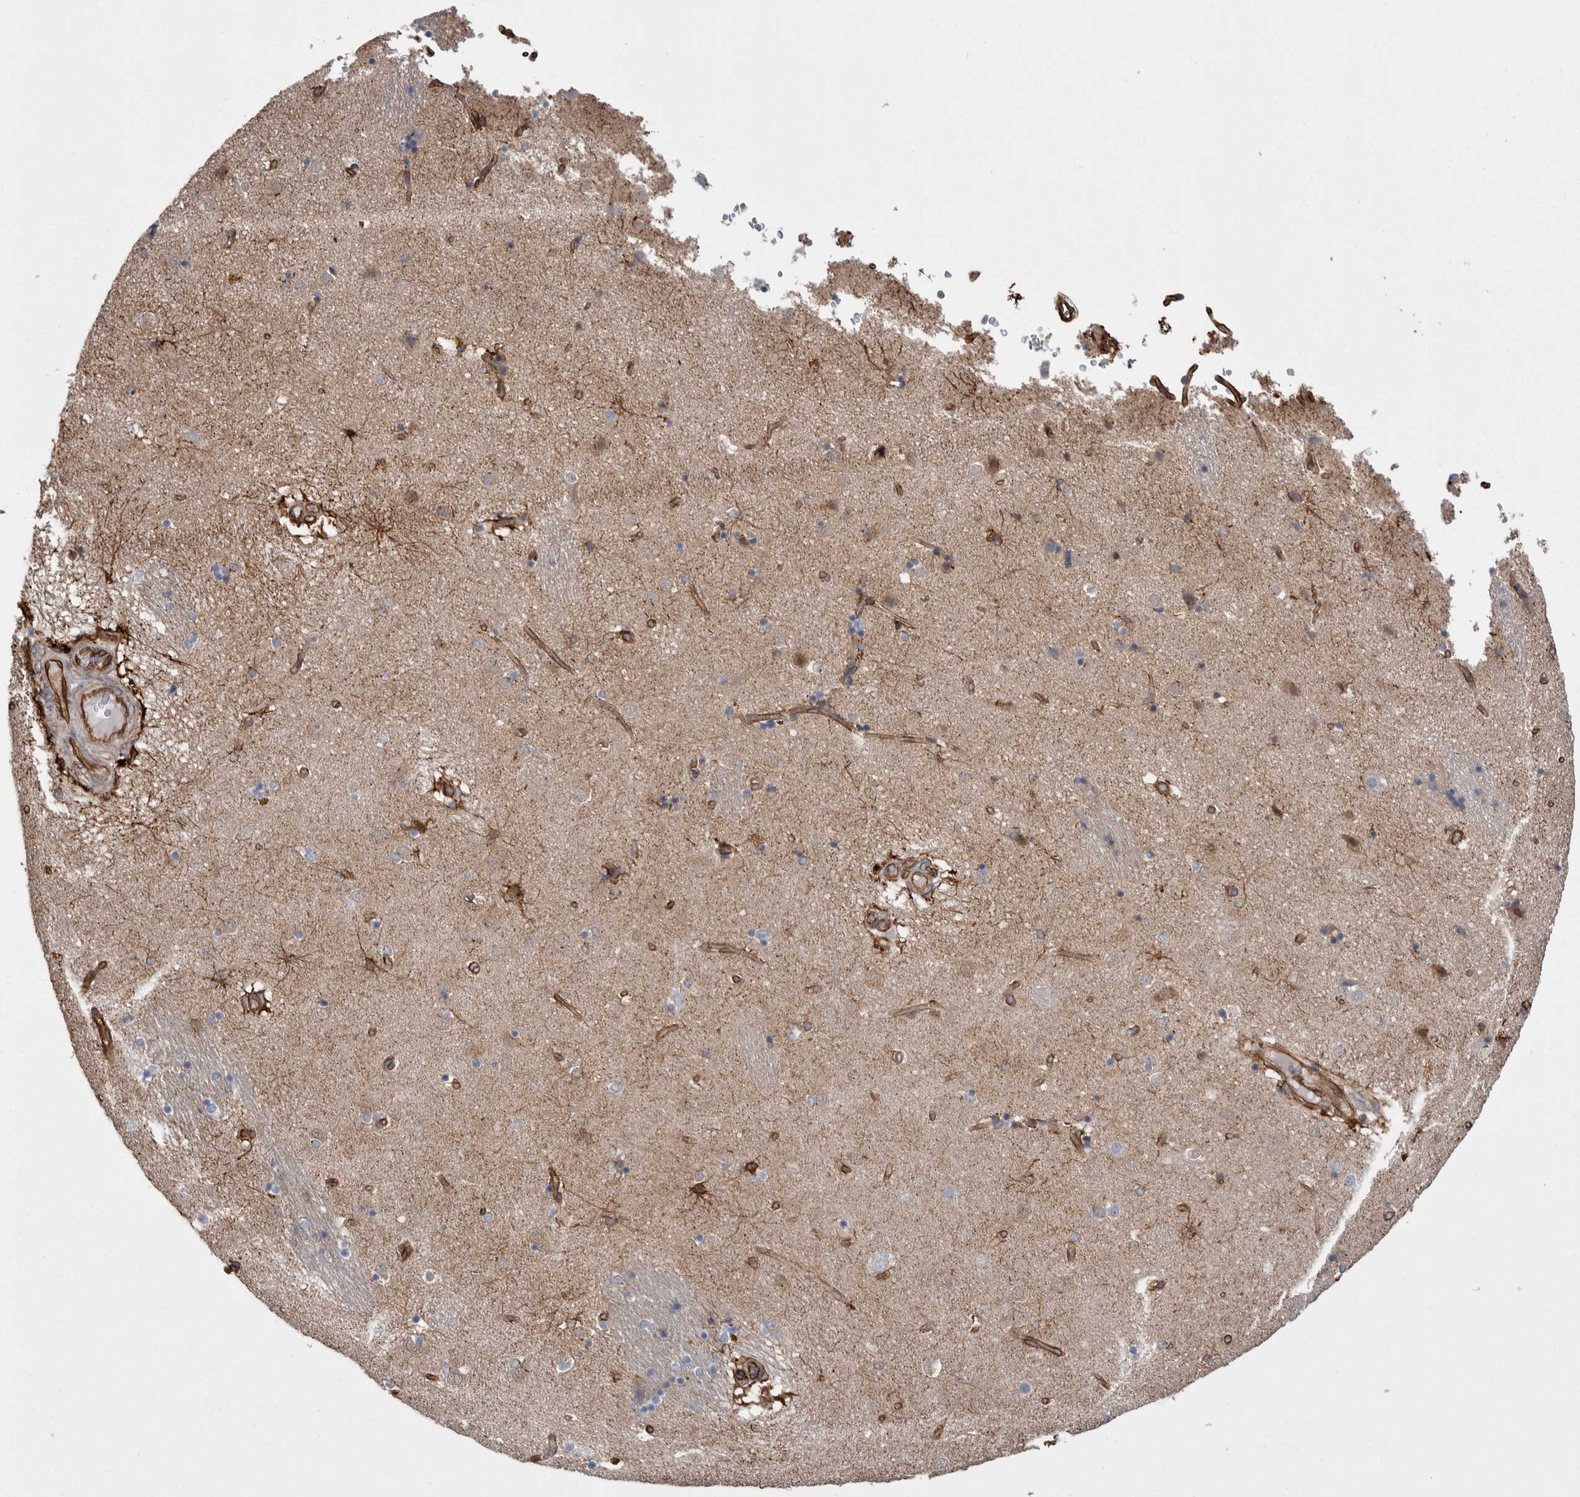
{"staining": {"intensity": "negative", "quantity": "none", "location": "none"}, "tissue": "caudate", "cell_type": "Glial cells", "image_type": "normal", "snomed": [{"axis": "morphology", "description": "Normal tissue, NOS"}, {"axis": "topography", "description": "Lateral ventricle wall"}], "caption": "Immunohistochemistry image of normal human caudate stained for a protein (brown), which reveals no staining in glial cells.", "gene": "KIF12", "patient": {"sex": "male", "age": 70}}